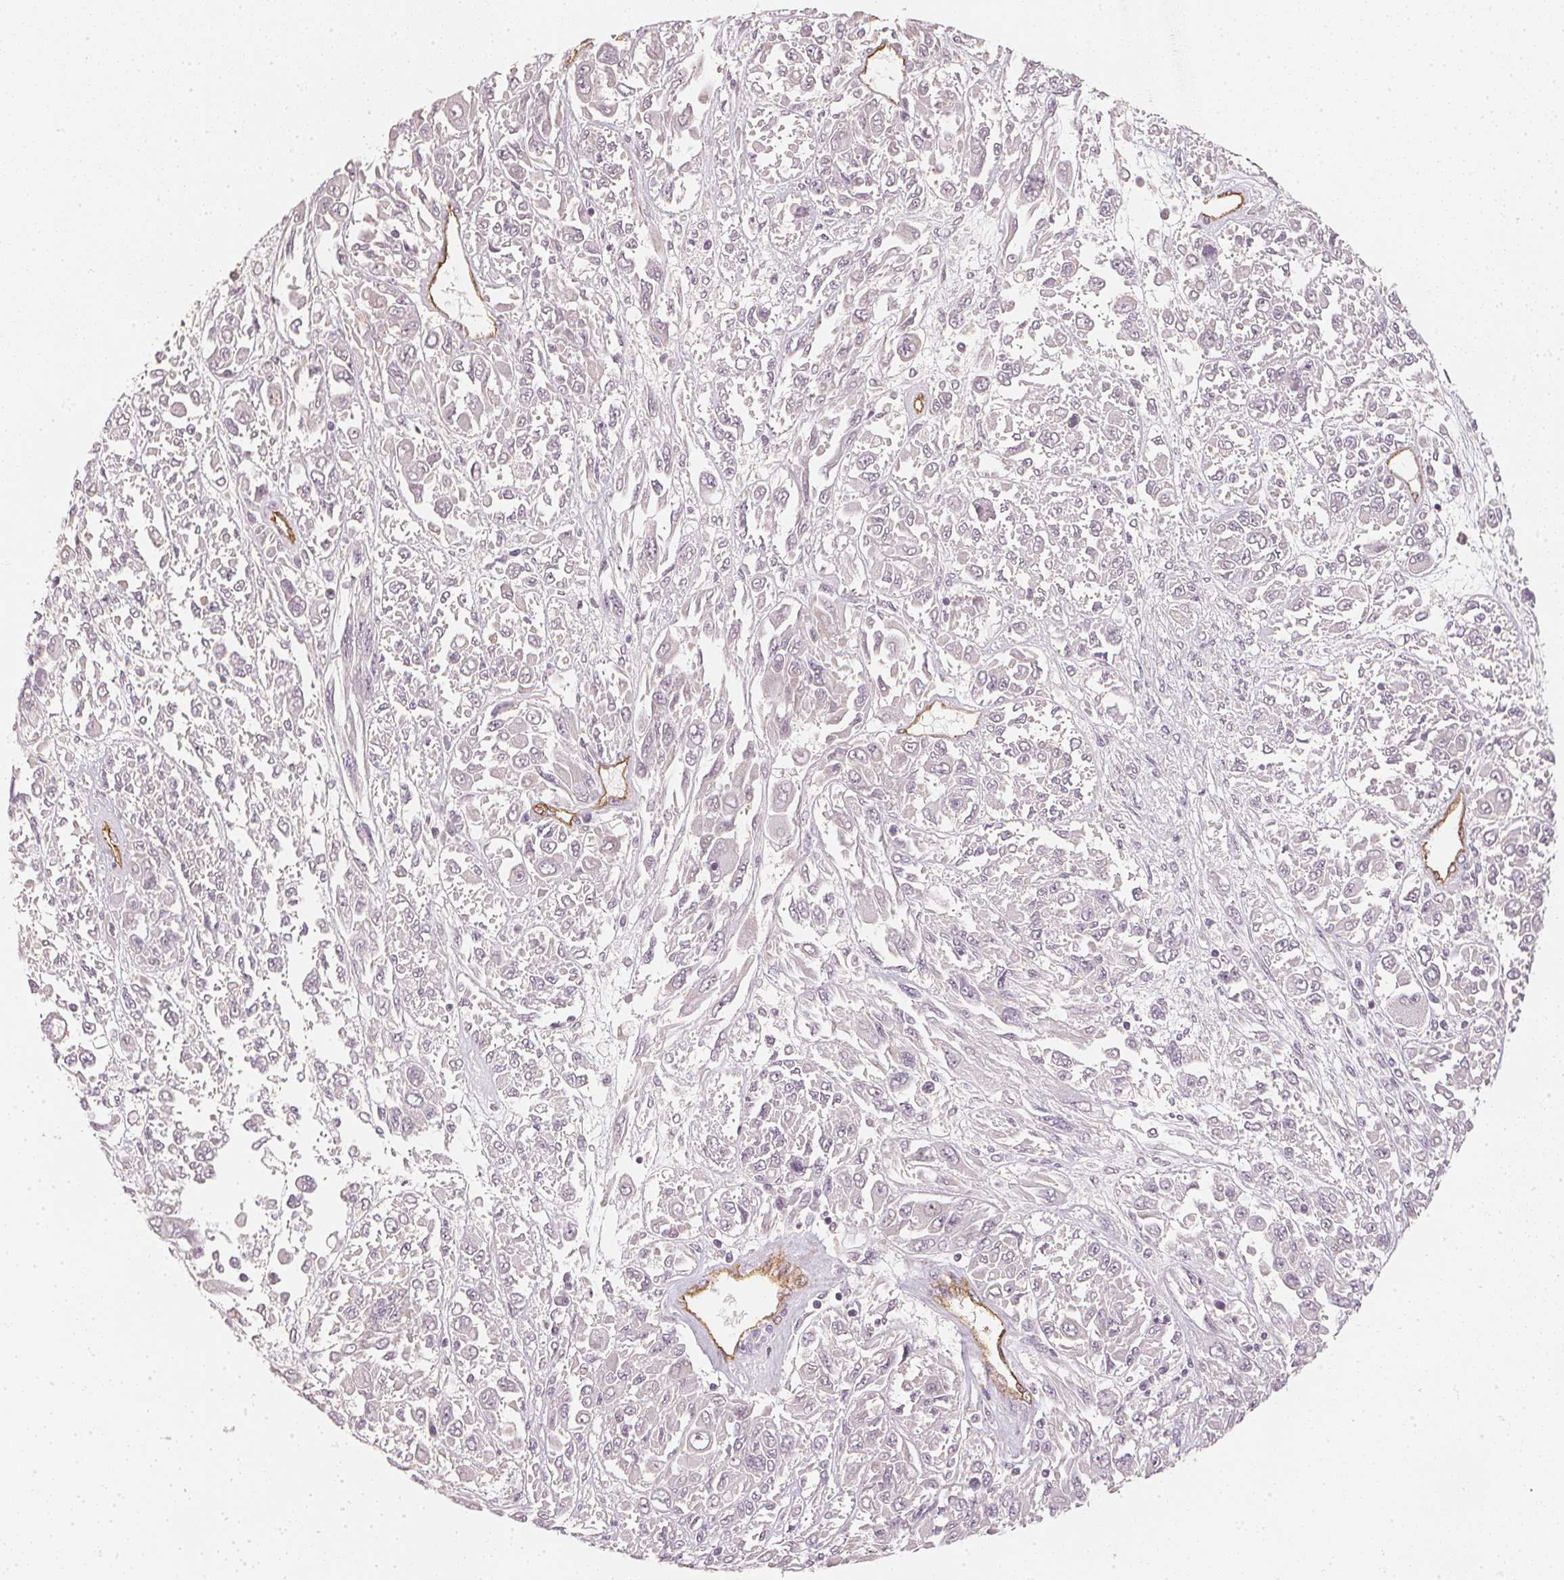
{"staining": {"intensity": "negative", "quantity": "none", "location": "none"}, "tissue": "melanoma", "cell_type": "Tumor cells", "image_type": "cancer", "snomed": [{"axis": "morphology", "description": "Malignant melanoma, NOS"}, {"axis": "topography", "description": "Skin"}], "caption": "This is an immunohistochemistry (IHC) image of malignant melanoma. There is no positivity in tumor cells.", "gene": "CIB1", "patient": {"sex": "female", "age": 91}}